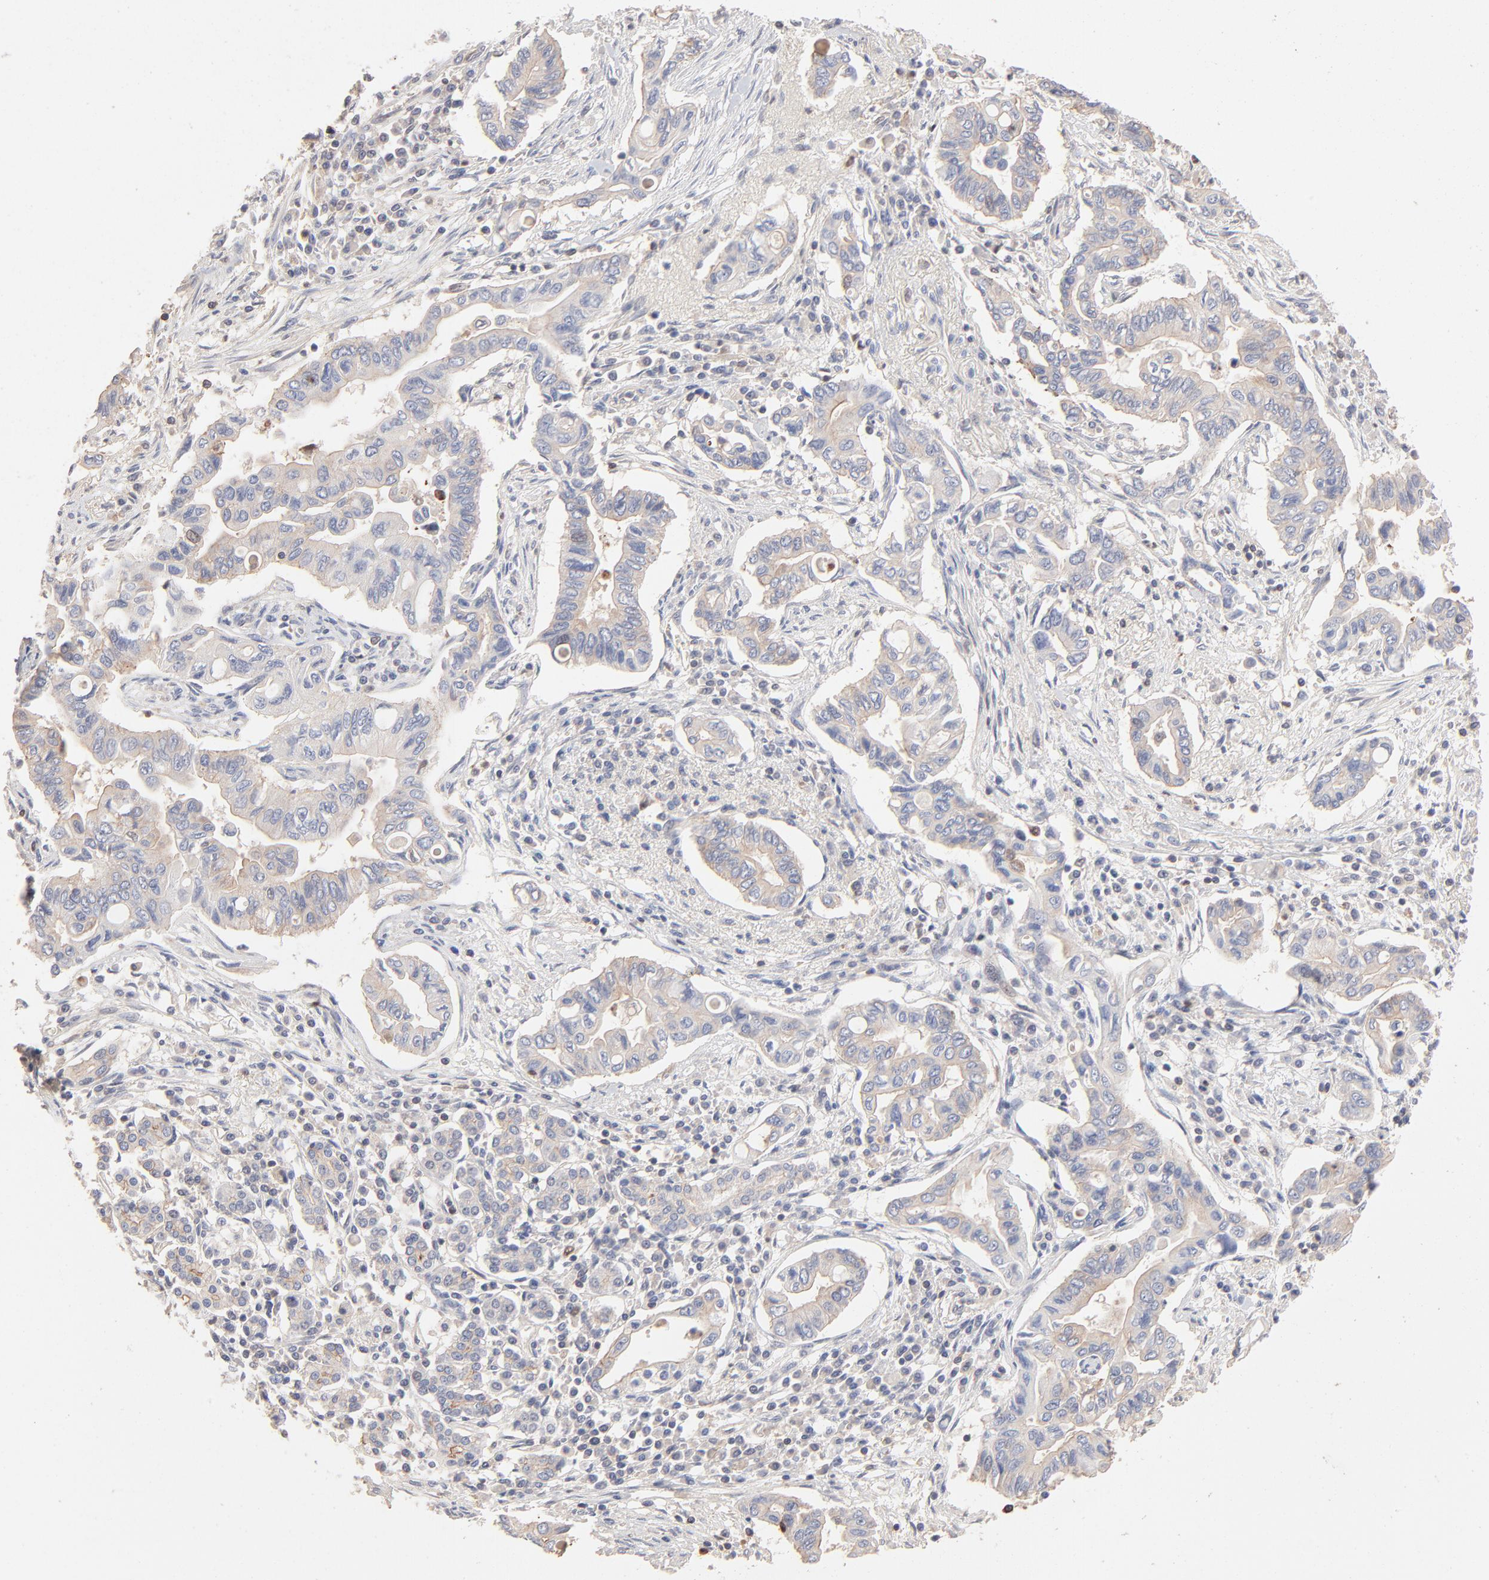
{"staining": {"intensity": "negative", "quantity": "none", "location": "none"}, "tissue": "pancreatic cancer", "cell_type": "Tumor cells", "image_type": "cancer", "snomed": [{"axis": "morphology", "description": "Adenocarcinoma, NOS"}, {"axis": "topography", "description": "Pancreas"}], "caption": "A photomicrograph of pancreatic cancer (adenocarcinoma) stained for a protein demonstrates no brown staining in tumor cells.", "gene": "ARHGEF6", "patient": {"sex": "female", "age": 57}}